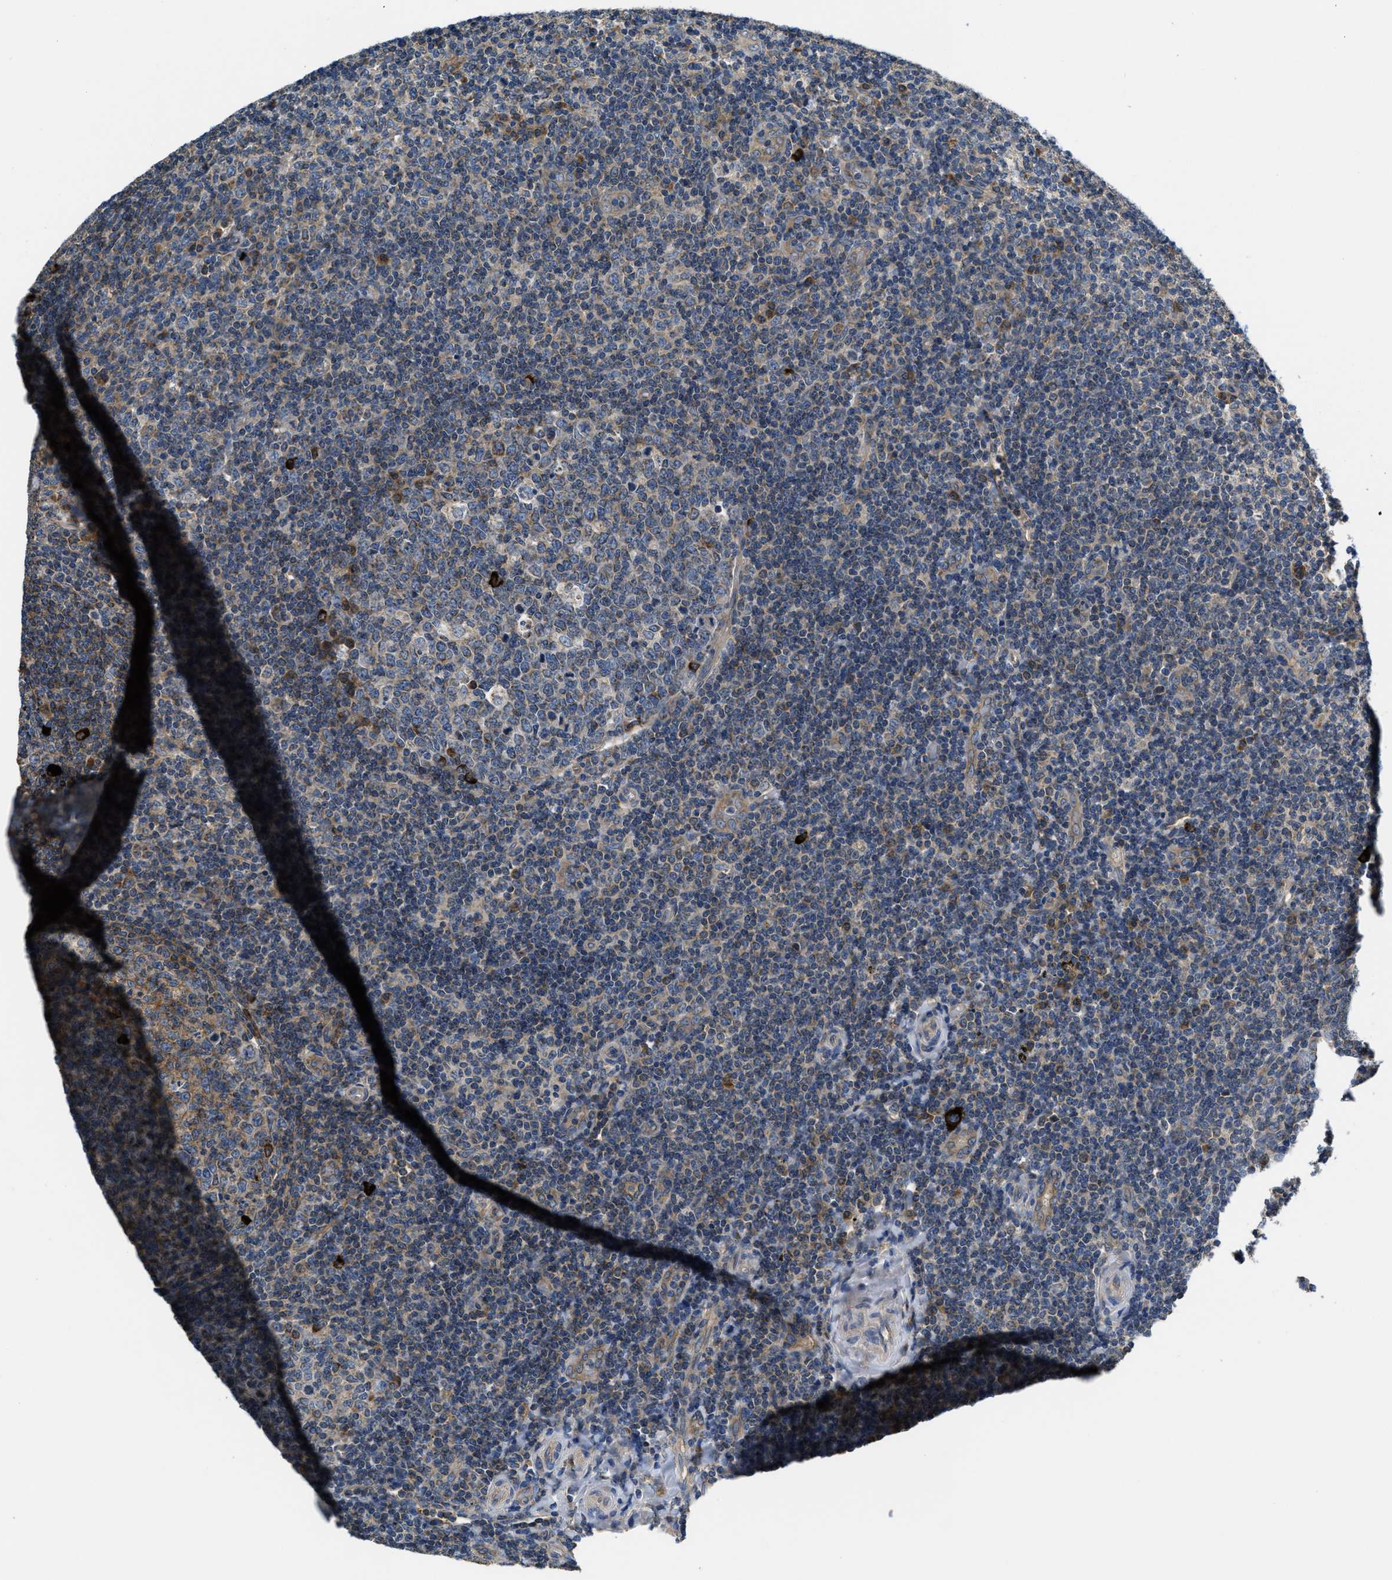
{"staining": {"intensity": "strong", "quantity": "25%-75%", "location": "cytoplasmic/membranous,nuclear"}, "tissue": "tonsil", "cell_type": "Germinal center cells", "image_type": "normal", "snomed": [{"axis": "morphology", "description": "Normal tissue, NOS"}, {"axis": "topography", "description": "Tonsil"}], "caption": "Brown immunohistochemical staining in benign tonsil exhibits strong cytoplasmic/membranous,nuclear expression in about 25%-75% of germinal center cells.", "gene": "GALK1", "patient": {"sex": "female", "age": 19}}